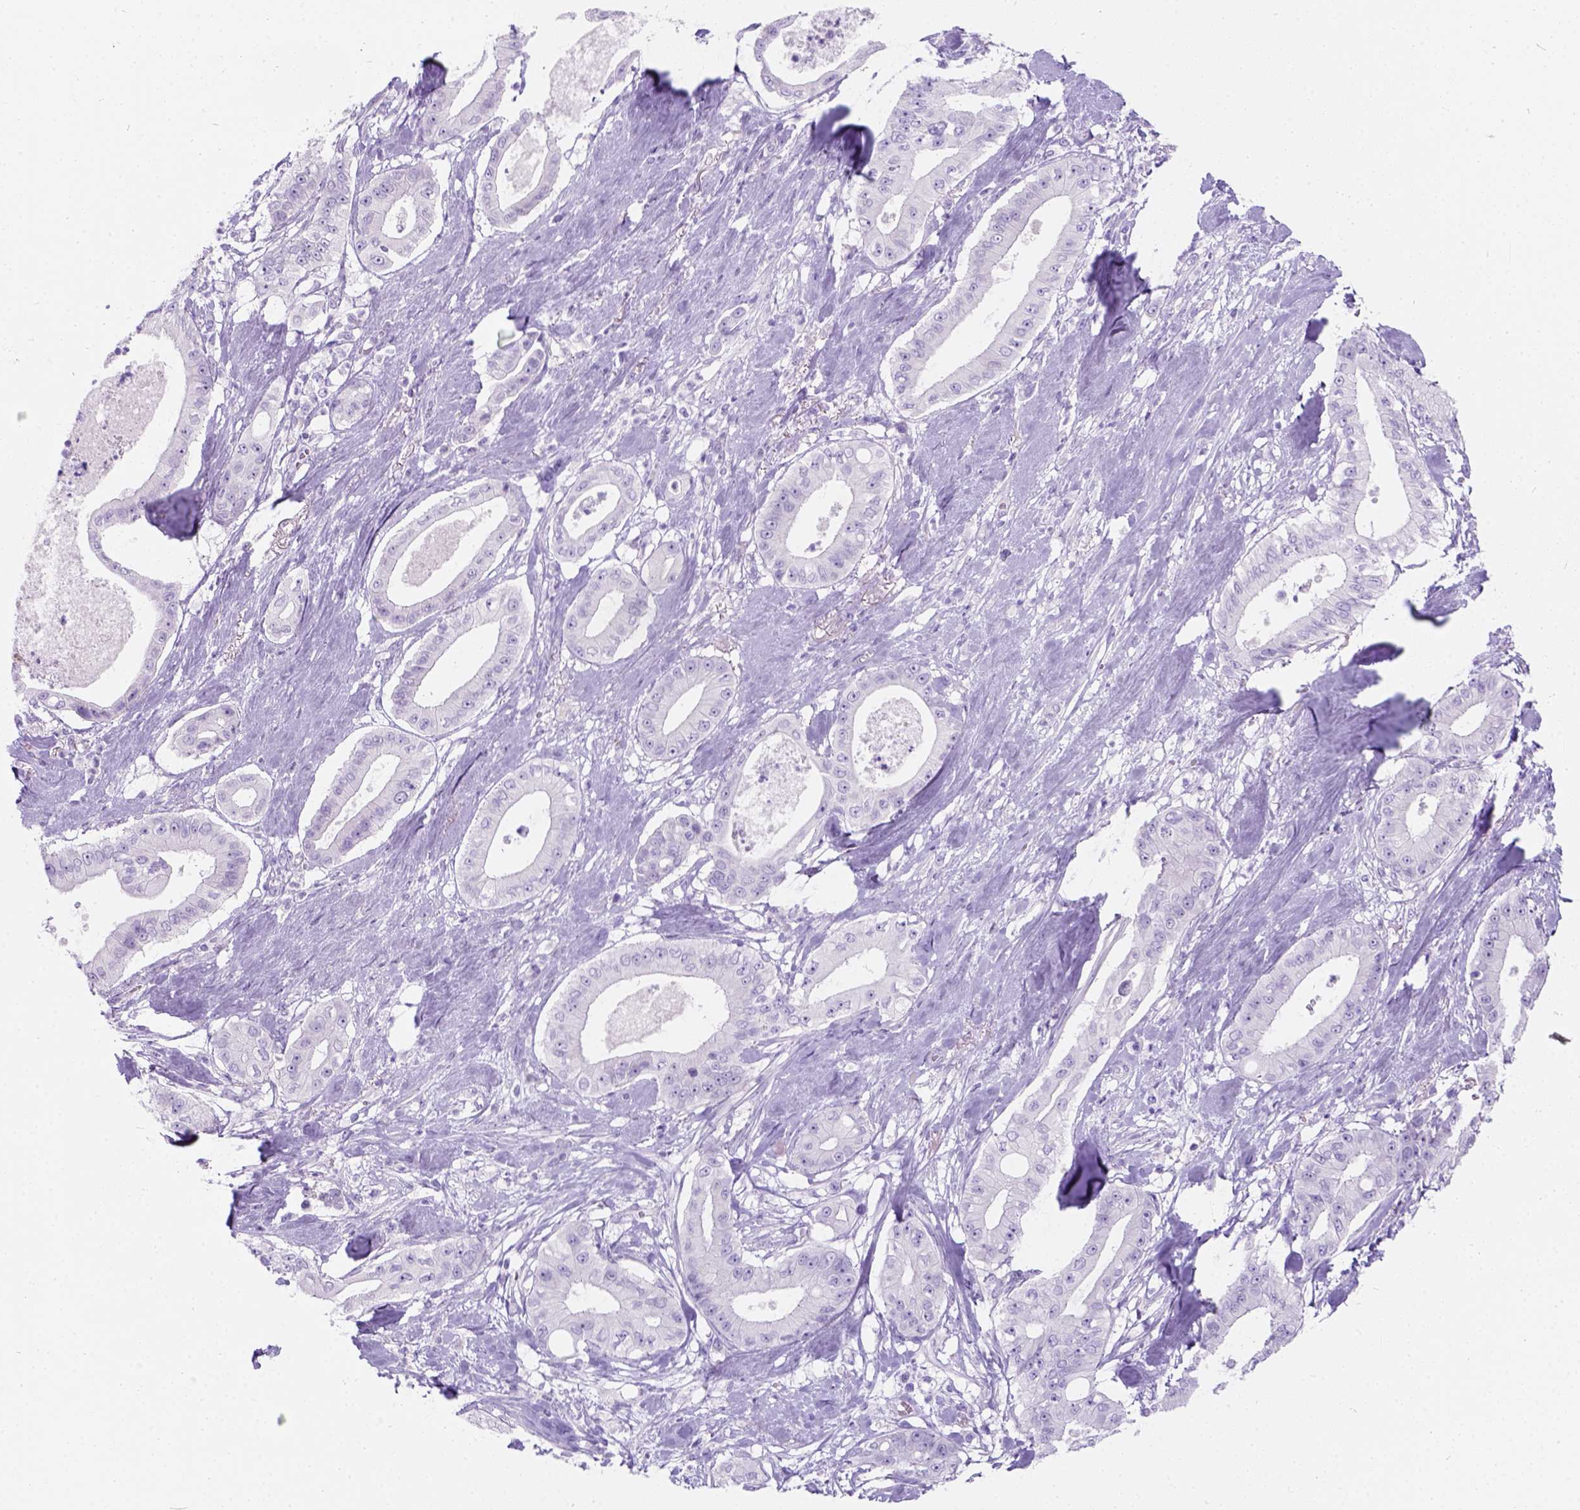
{"staining": {"intensity": "negative", "quantity": "none", "location": "none"}, "tissue": "pancreatic cancer", "cell_type": "Tumor cells", "image_type": "cancer", "snomed": [{"axis": "morphology", "description": "Adenocarcinoma, NOS"}, {"axis": "topography", "description": "Pancreas"}], "caption": "Immunohistochemical staining of human pancreatic cancer reveals no significant positivity in tumor cells.", "gene": "C7orf57", "patient": {"sex": "male", "age": 71}}